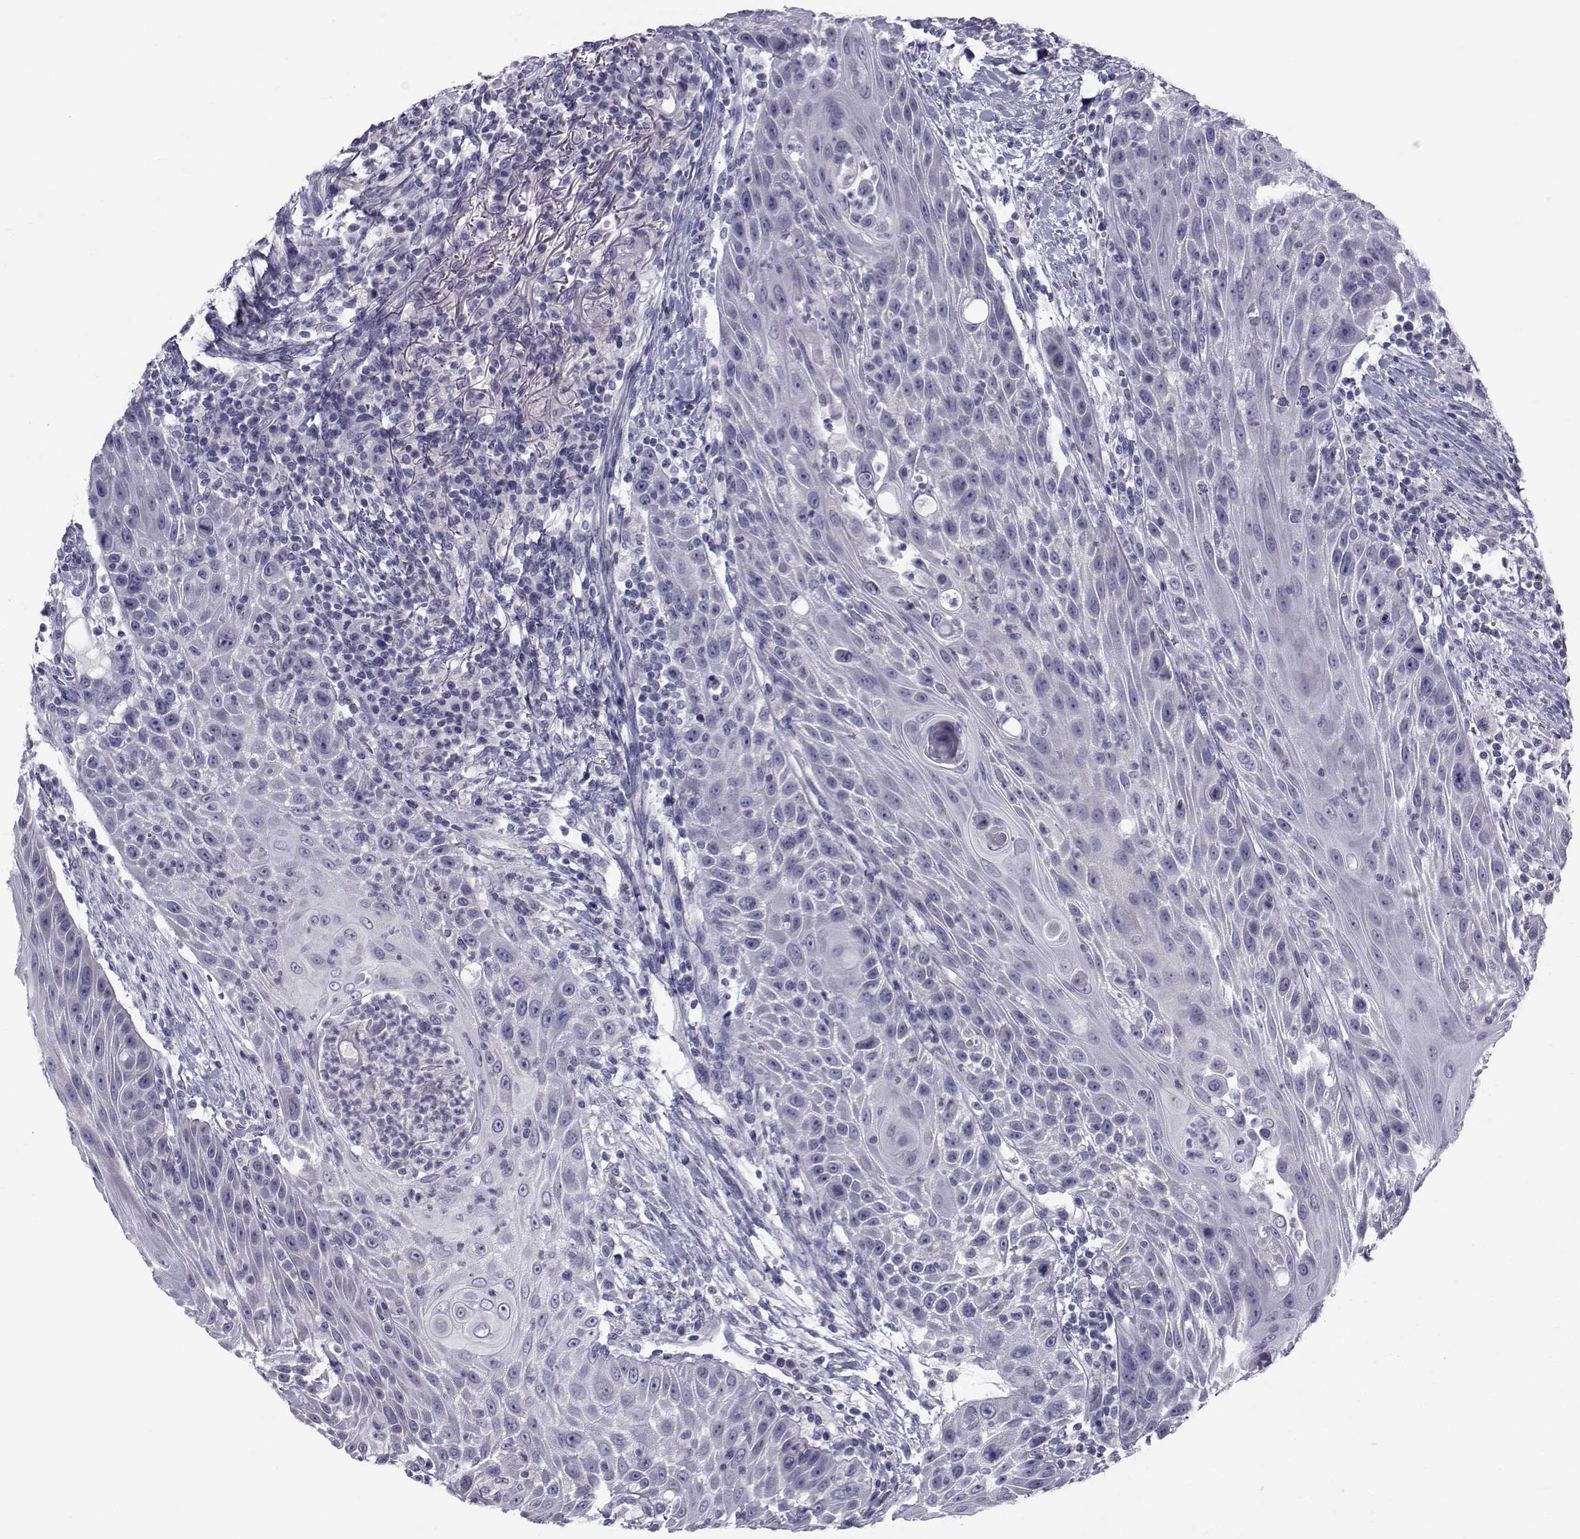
{"staining": {"intensity": "negative", "quantity": "none", "location": "none"}, "tissue": "head and neck cancer", "cell_type": "Tumor cells", "image_type": "cancer", "snomed": [{"axis": "morphology", "description": "Squamous cell carcinoma, NOS"}, {"axis": "topography", "description": "Head-Neck"}], "caption": "High power microscopy histopathology image of an IHC photomicrograph of head and neck cancer, revealing no significant expression in tumor cells.", "gene": "FDXR", "patient": {"sex": "male", "age": 69}}